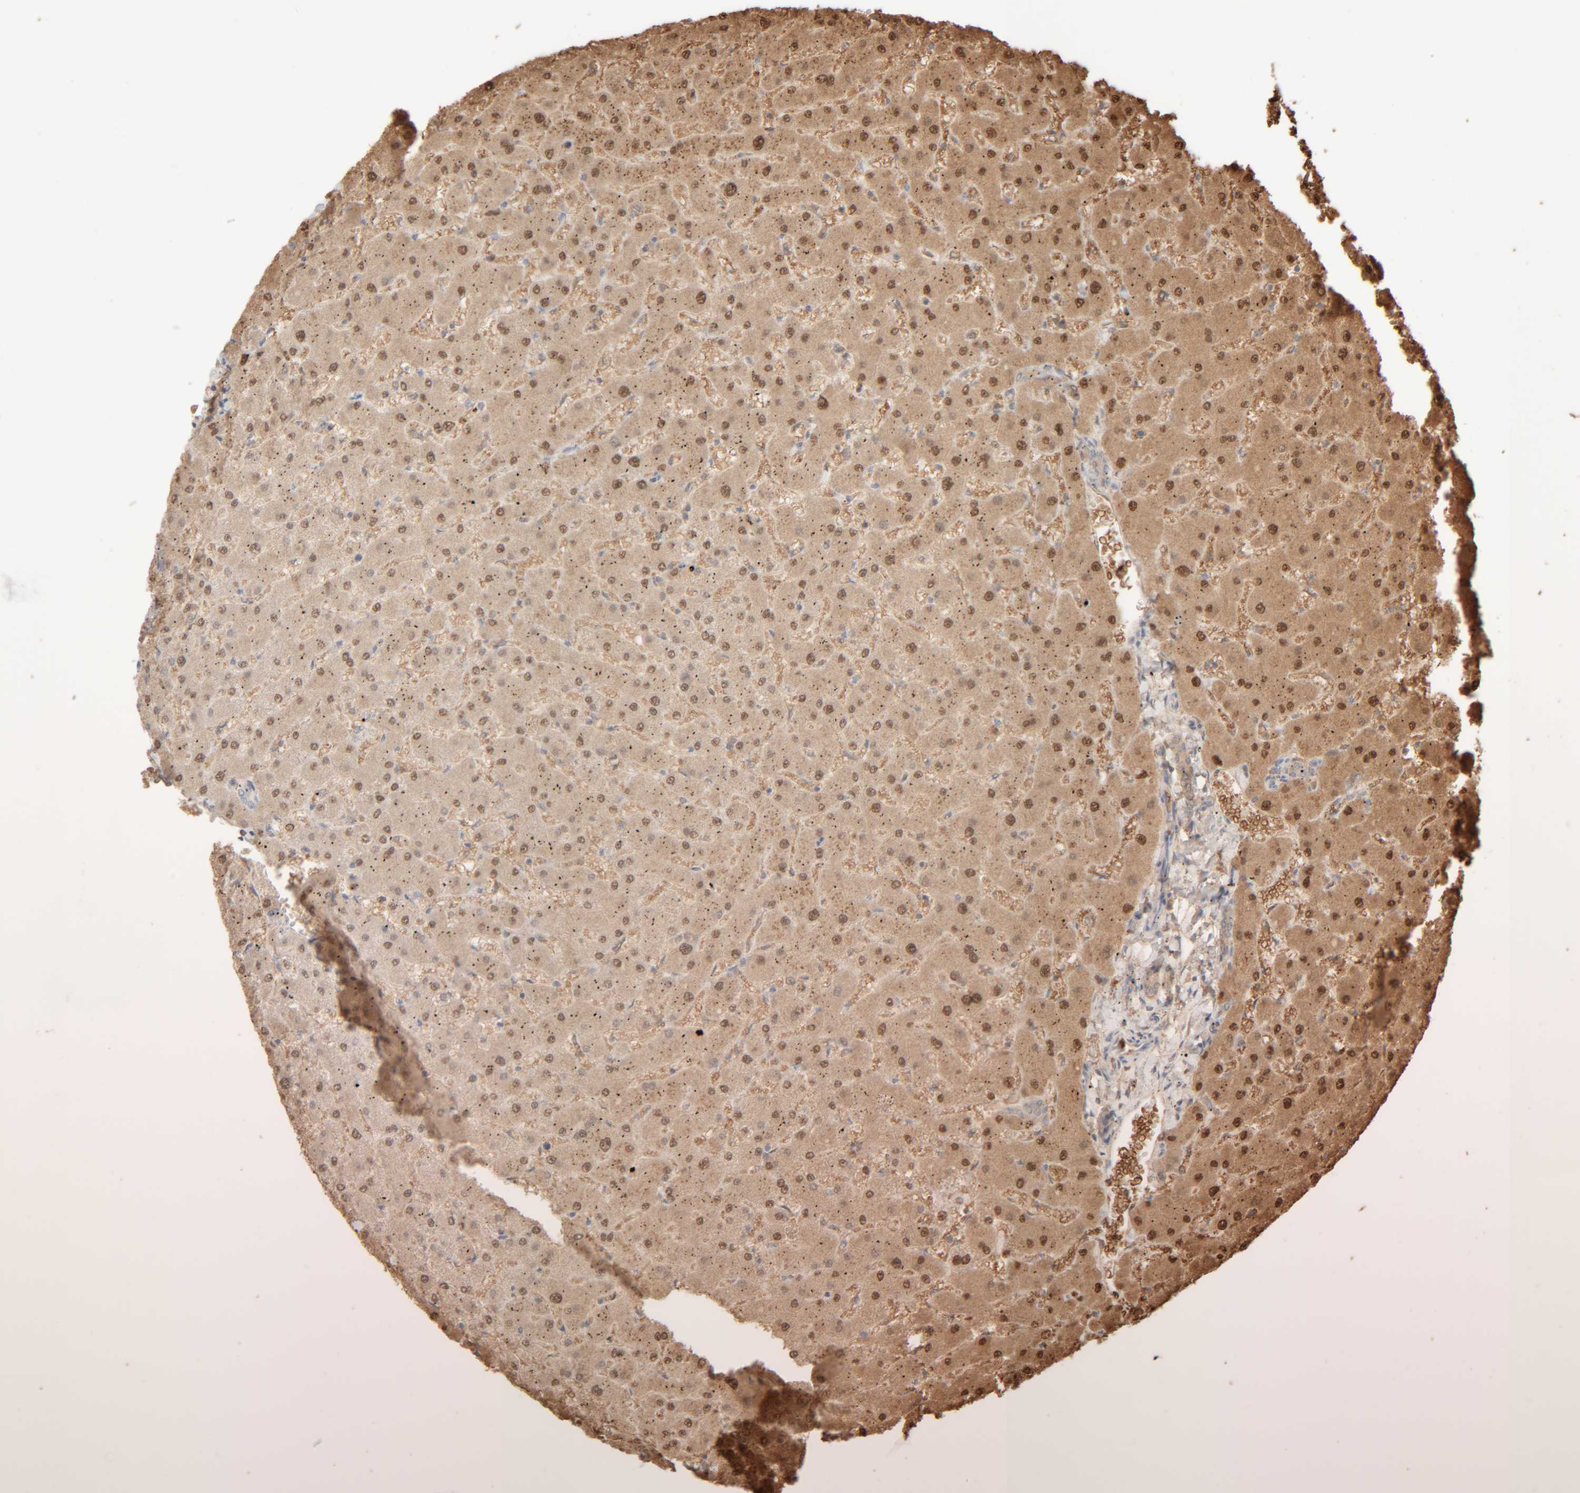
{"staining": {"intensity": "negative", "quantity": "none", "location": "none"}, "tissue": "liver", "cell_type": "Cholangiocytes", "image_type": "normal", "snomed": [{"axis": "morphology", "description": "Normal tissue, NOS"}, {"axis": "topography", "description": "Liver"}], "caption": "The histopathology image displays no significant staining in cholangiocytes of liver. Brightfield microscopy of IHC stained with DAB (3,3'-diaminobenzidine) (brown) and hematoxylin (blue), captured at high magnification.", "gene": "RIDA", "patient": {"sex": "female", "age": 63}}